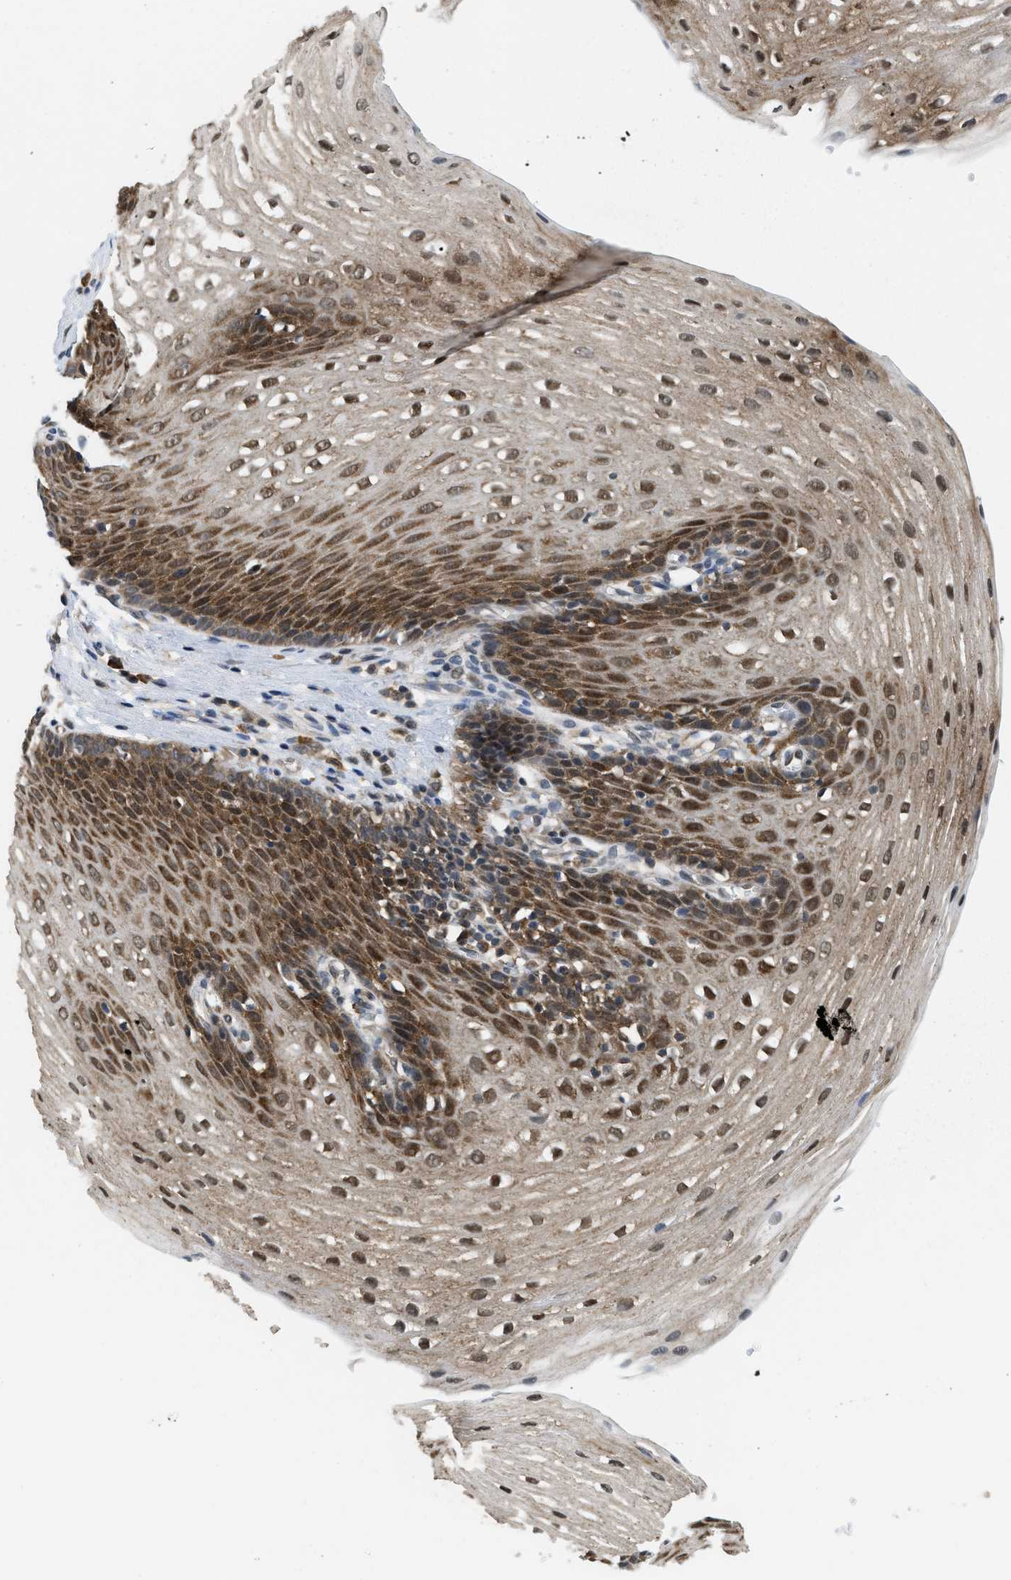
{"staining": {"intensity": "strong", "quantity": "25%-75%", "location": "cytoplasmic/membranous,nuclear"}, "tissue": "esophagus", "cell_type": "Squamous epithelial cells", "image_type": "normal", "snomed": [{"axis": "morphology", "description": "Normal tissue, NOS"}, {"axis": "topography", "description": "Esophagus"}], "caption": "A photomicrograph of human esophagus stained for a protein displays strong cytoplasmic/membranous,nuclear brown staining in squamous epithelial cells.", "gene": "ATF7IP", "patient": {"sex": "male", "age": 48}}